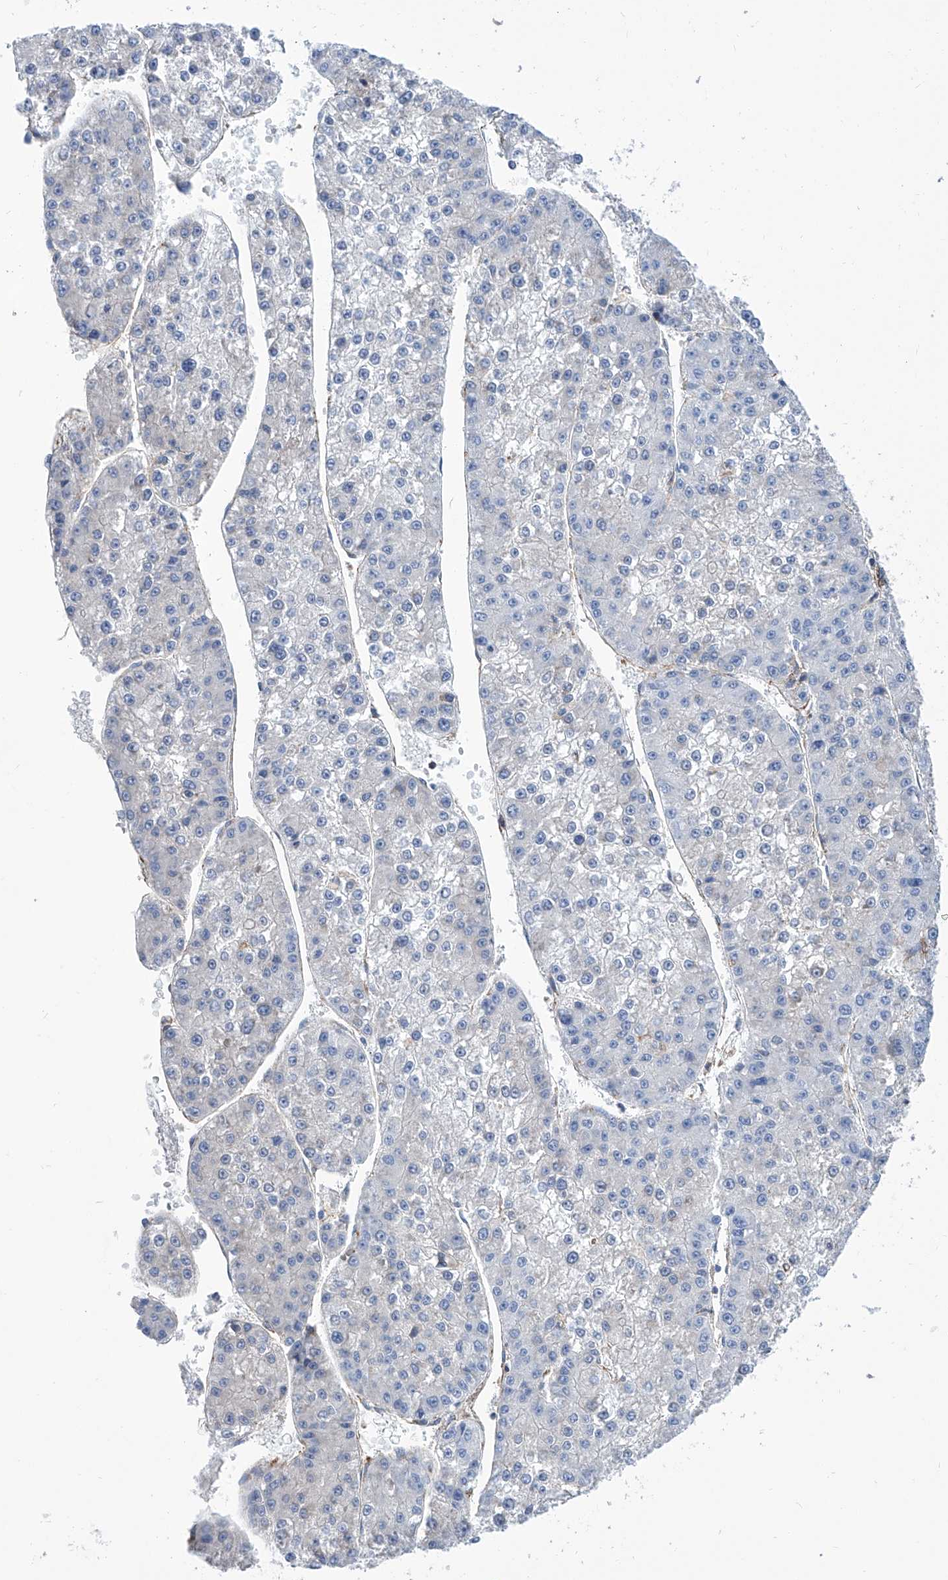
{"staining": {"intensity": "negative", "quantity": "none", "location": "none"}, "tissue": "liver cancer", "cell_type": "Tumor cells", "image_type": "cancer", "snomed": [{"axis": "morphology", "description": "Carcinoma, Hepatocellular, NOS"}, {"axis": "topography", "description": "Liver"}], "caption": "High magnification brightfield microscopy of liver cancer (hepatocellular carcinoma) stained with DAB (brown) and counterstained with hematoxylin (blue): tumor cells show no significant staining.", "gene": "GPT", "patient": {"sex": "female", "age": 73}}